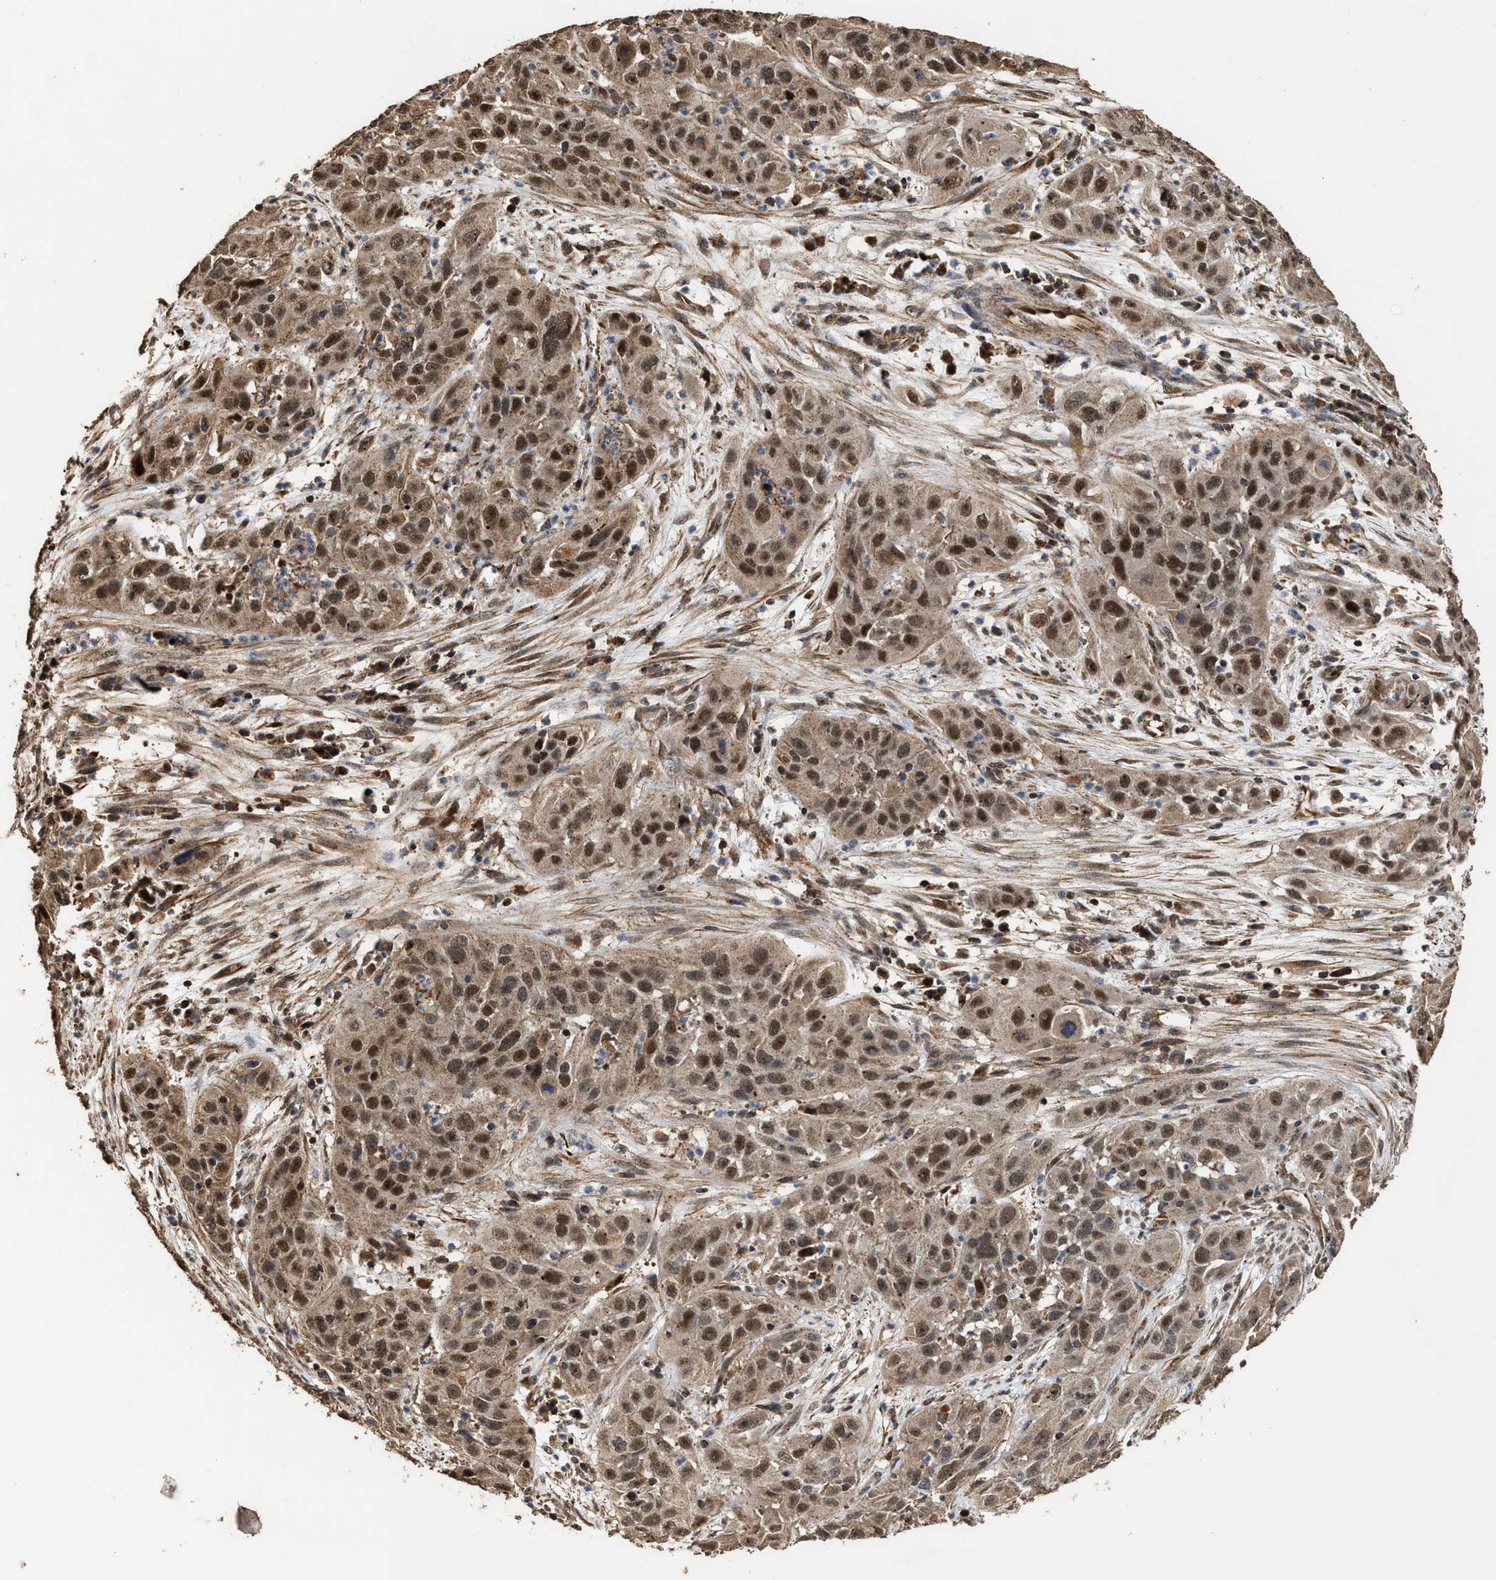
{"staining": {"intensity": "moderate", "quantity": ">75%", "location": "cytoplasmic/membranous,nuclear"}, "tissue": "cervical cancer", "cell_type": "Tumor cells", "image_type": "cancer", "snomed": [{"axis": "morphology", "description": "Squamous cell carcinoma, NOS"}, {"axis": "topography", "description": "Cervix"}], "caption": "This is a photomicrograph of immunohistochemistry staining of squamous cell carcinoma (cervical), which shows moderate expression in the cytoplasmic/membranous and nuclear of tumor cells.", "gene": "ZNHIT6", "patient": {"sex": "female", "age": 32}}